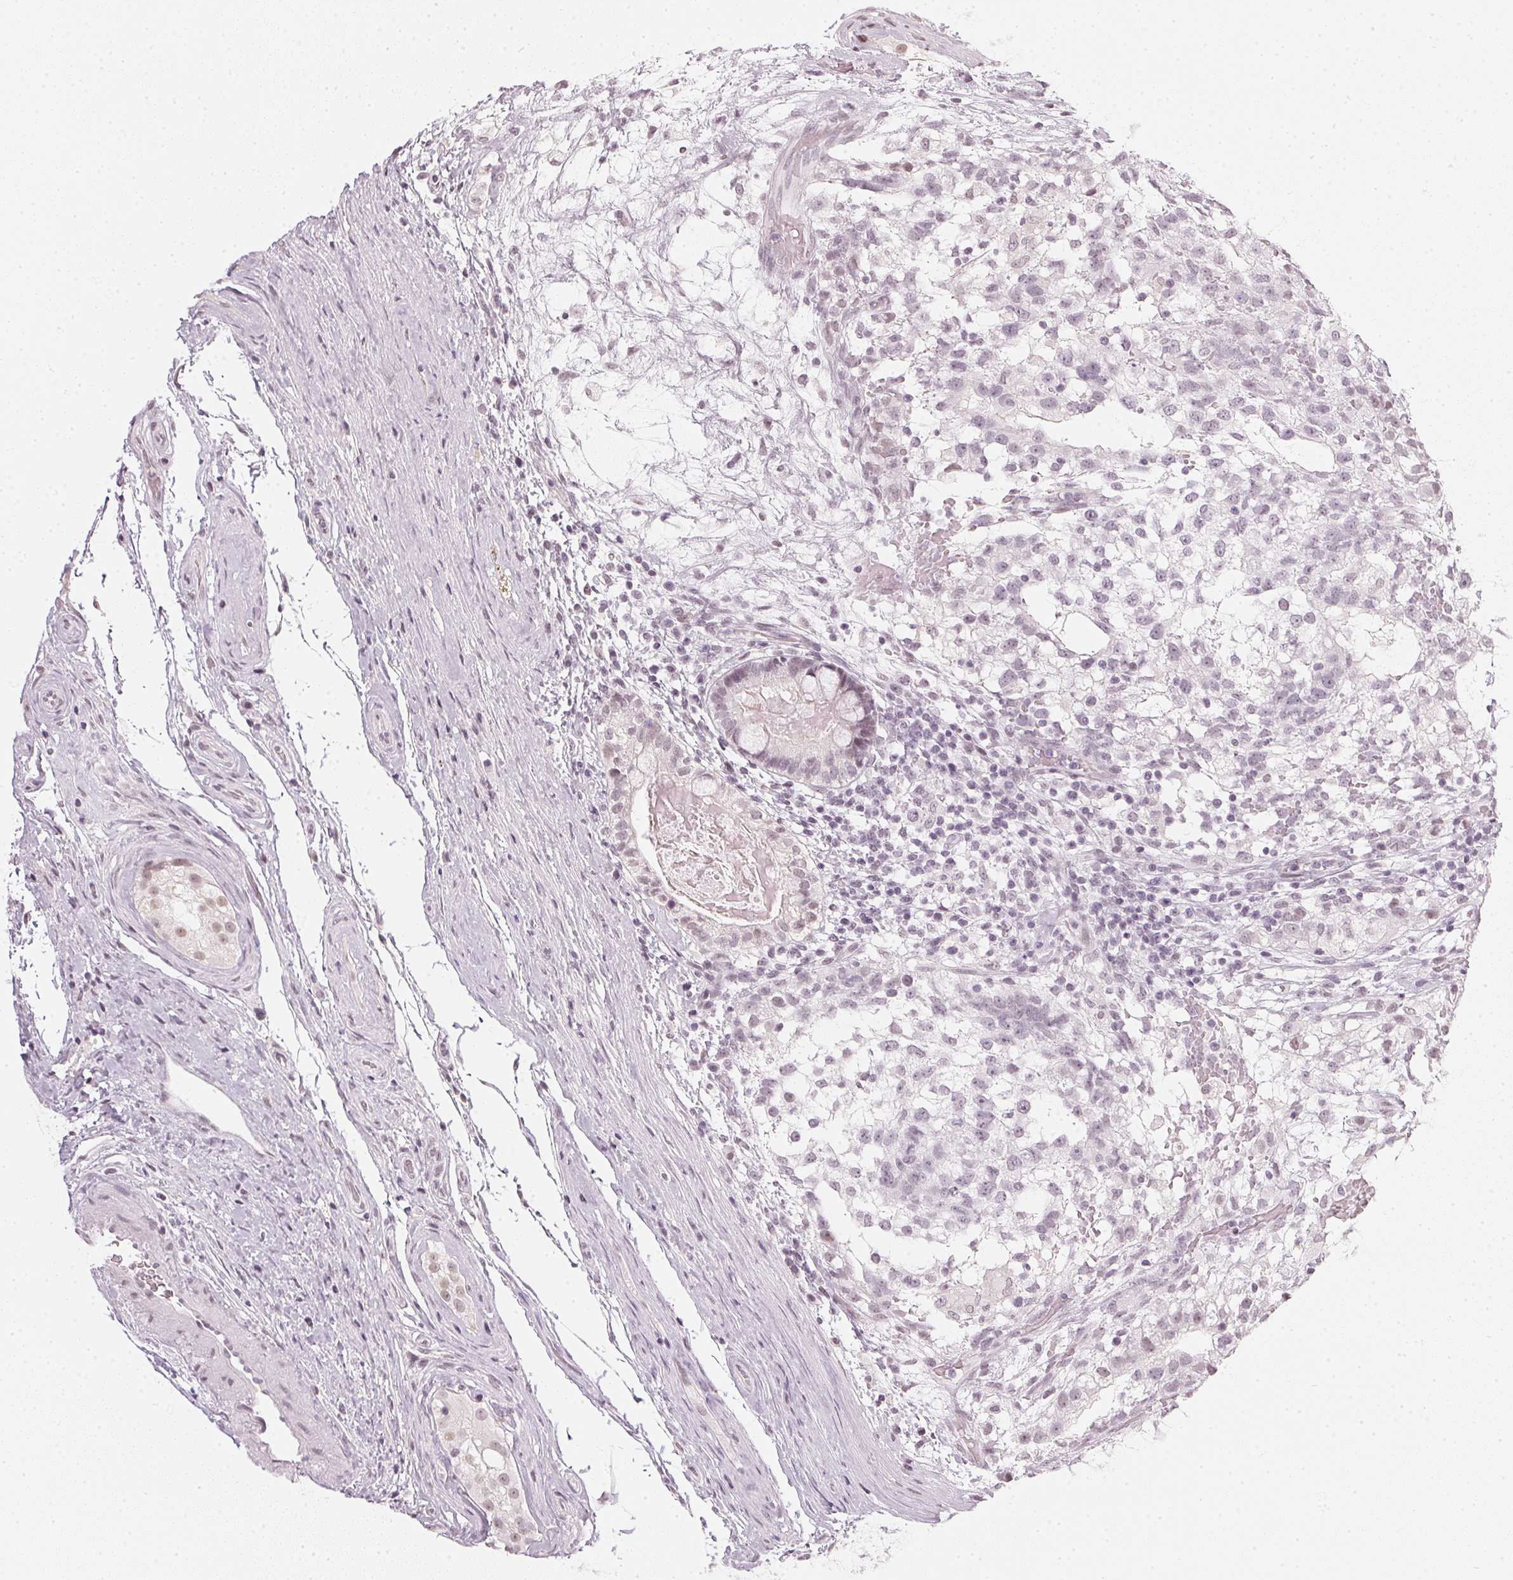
{"staining": {"intensity": "weak", "quantity": "<25%", "location": "nuclear"}, "tissue": "testis cancer", "cell_type": "Tumor cells", "image_type": "cancer", "snomed": [{"axis": "morphology", "description": "Seminoma, NOS"}, {"axis": "morphology", "description": "Carcinoma, Embryonal, NOS"}, {"axis": "topography", "description": "Testis"}], "caption": "Immunohistochemical staining of human seminoma (testis) reveals no significant positivity in tumor cells.", "gene": "DNAJC6", "patient": {"sex": "male", "age": 41}}